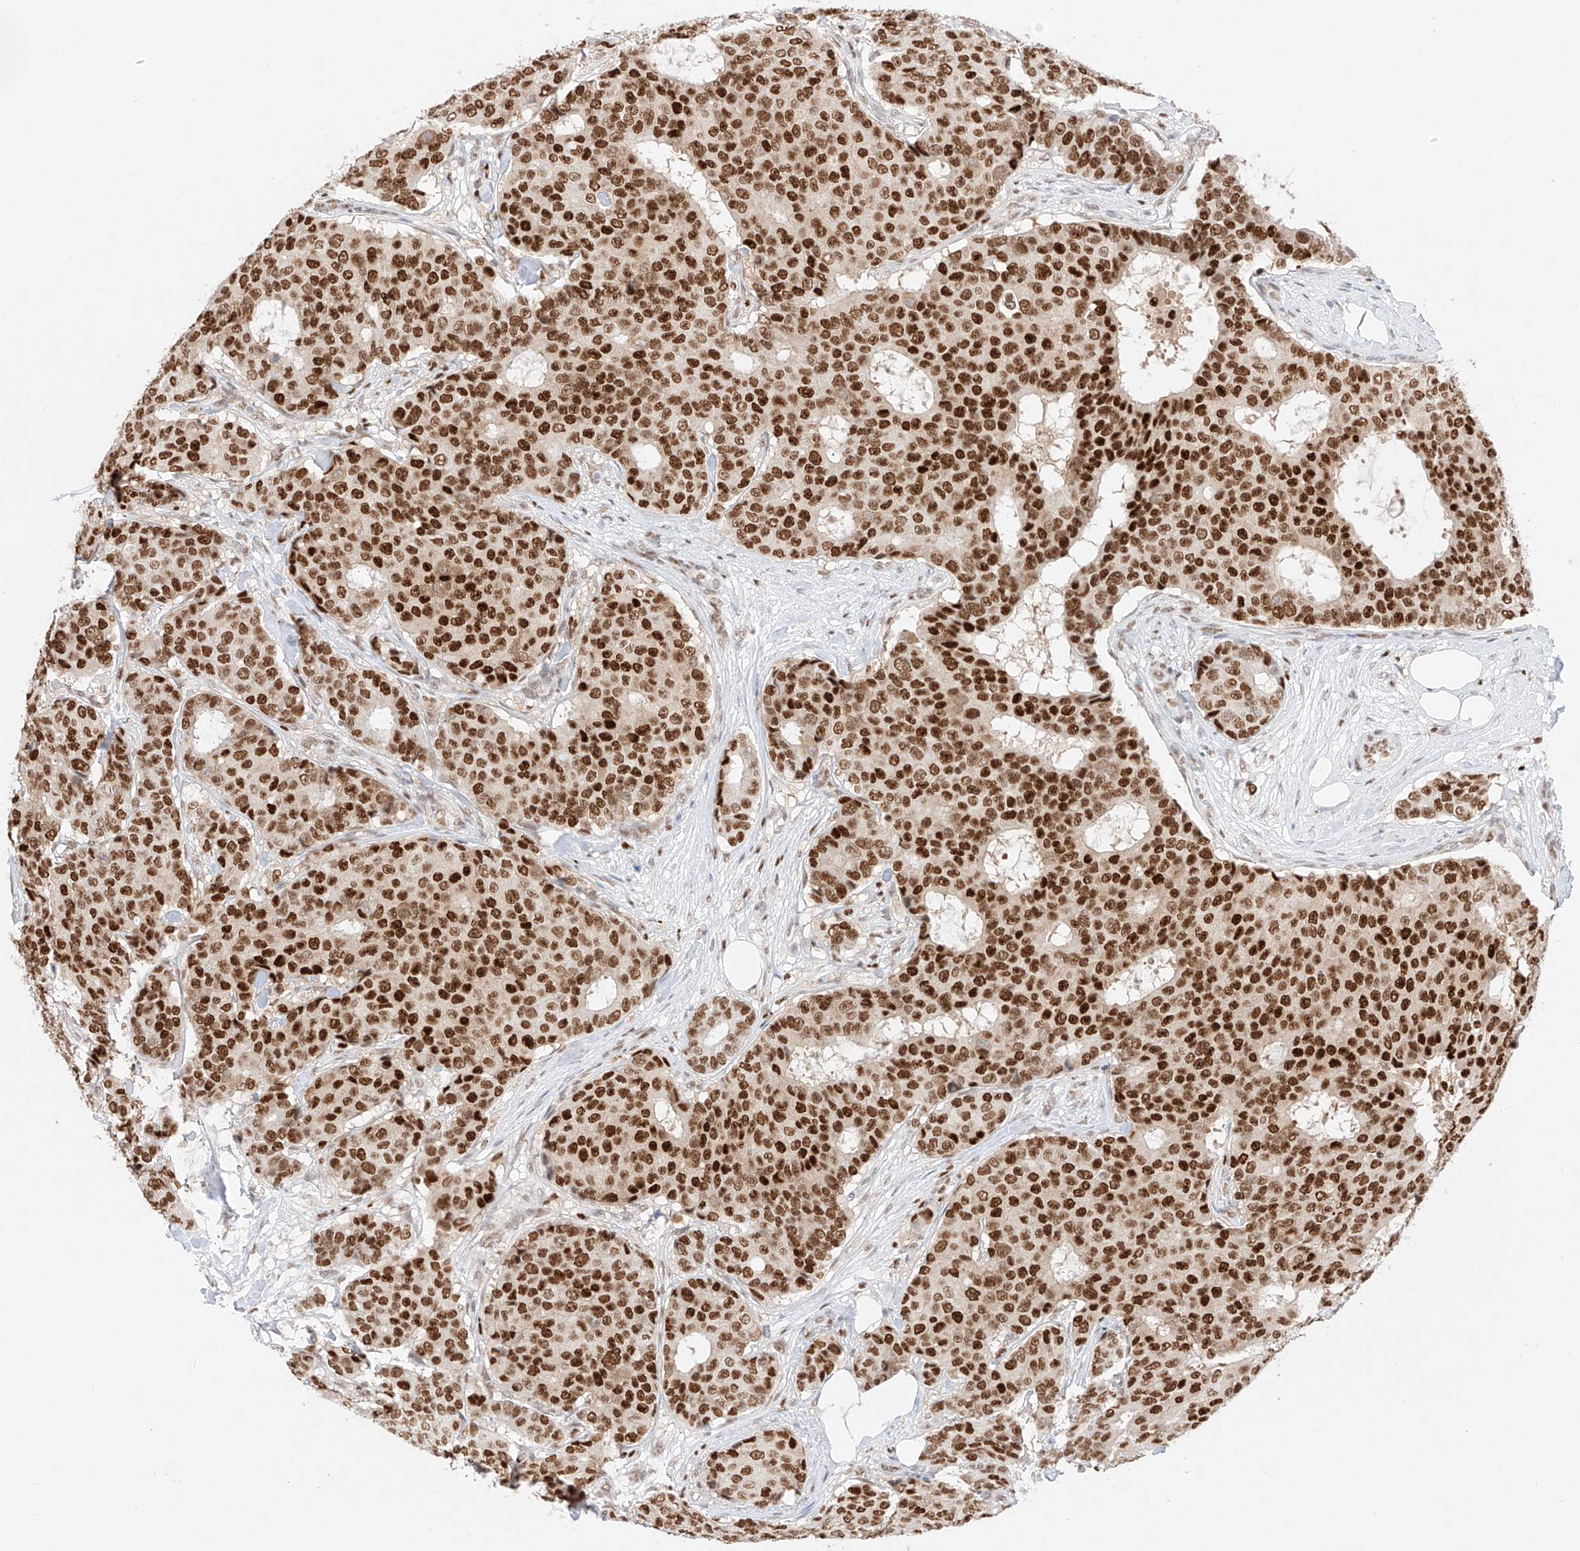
{"staining": {"intensity": "strong", "quantity": ">75%", "location": "nuclear"}, "tissue": "breast cancer", "cell_type": "Tumor cells", "image_type": "cancer", "snomed": [{"axis": "morphology", "description": "Duct carcinoma"}, {"axis": "topography", "description": "Breast"}], "caption": "The histopathology image shows a brown stain indicating the presence of a protein in the nuclear of tumor cells in breast infiltrating ductal carcinoma. (Stains: DAB (3,3'-diaminobenzidine) in brown, nuclei in blue, Microscopy: brightfield microscopy at high magnification).", "gene": "APIP", "patient": {"sex": "female", "age": 75}}